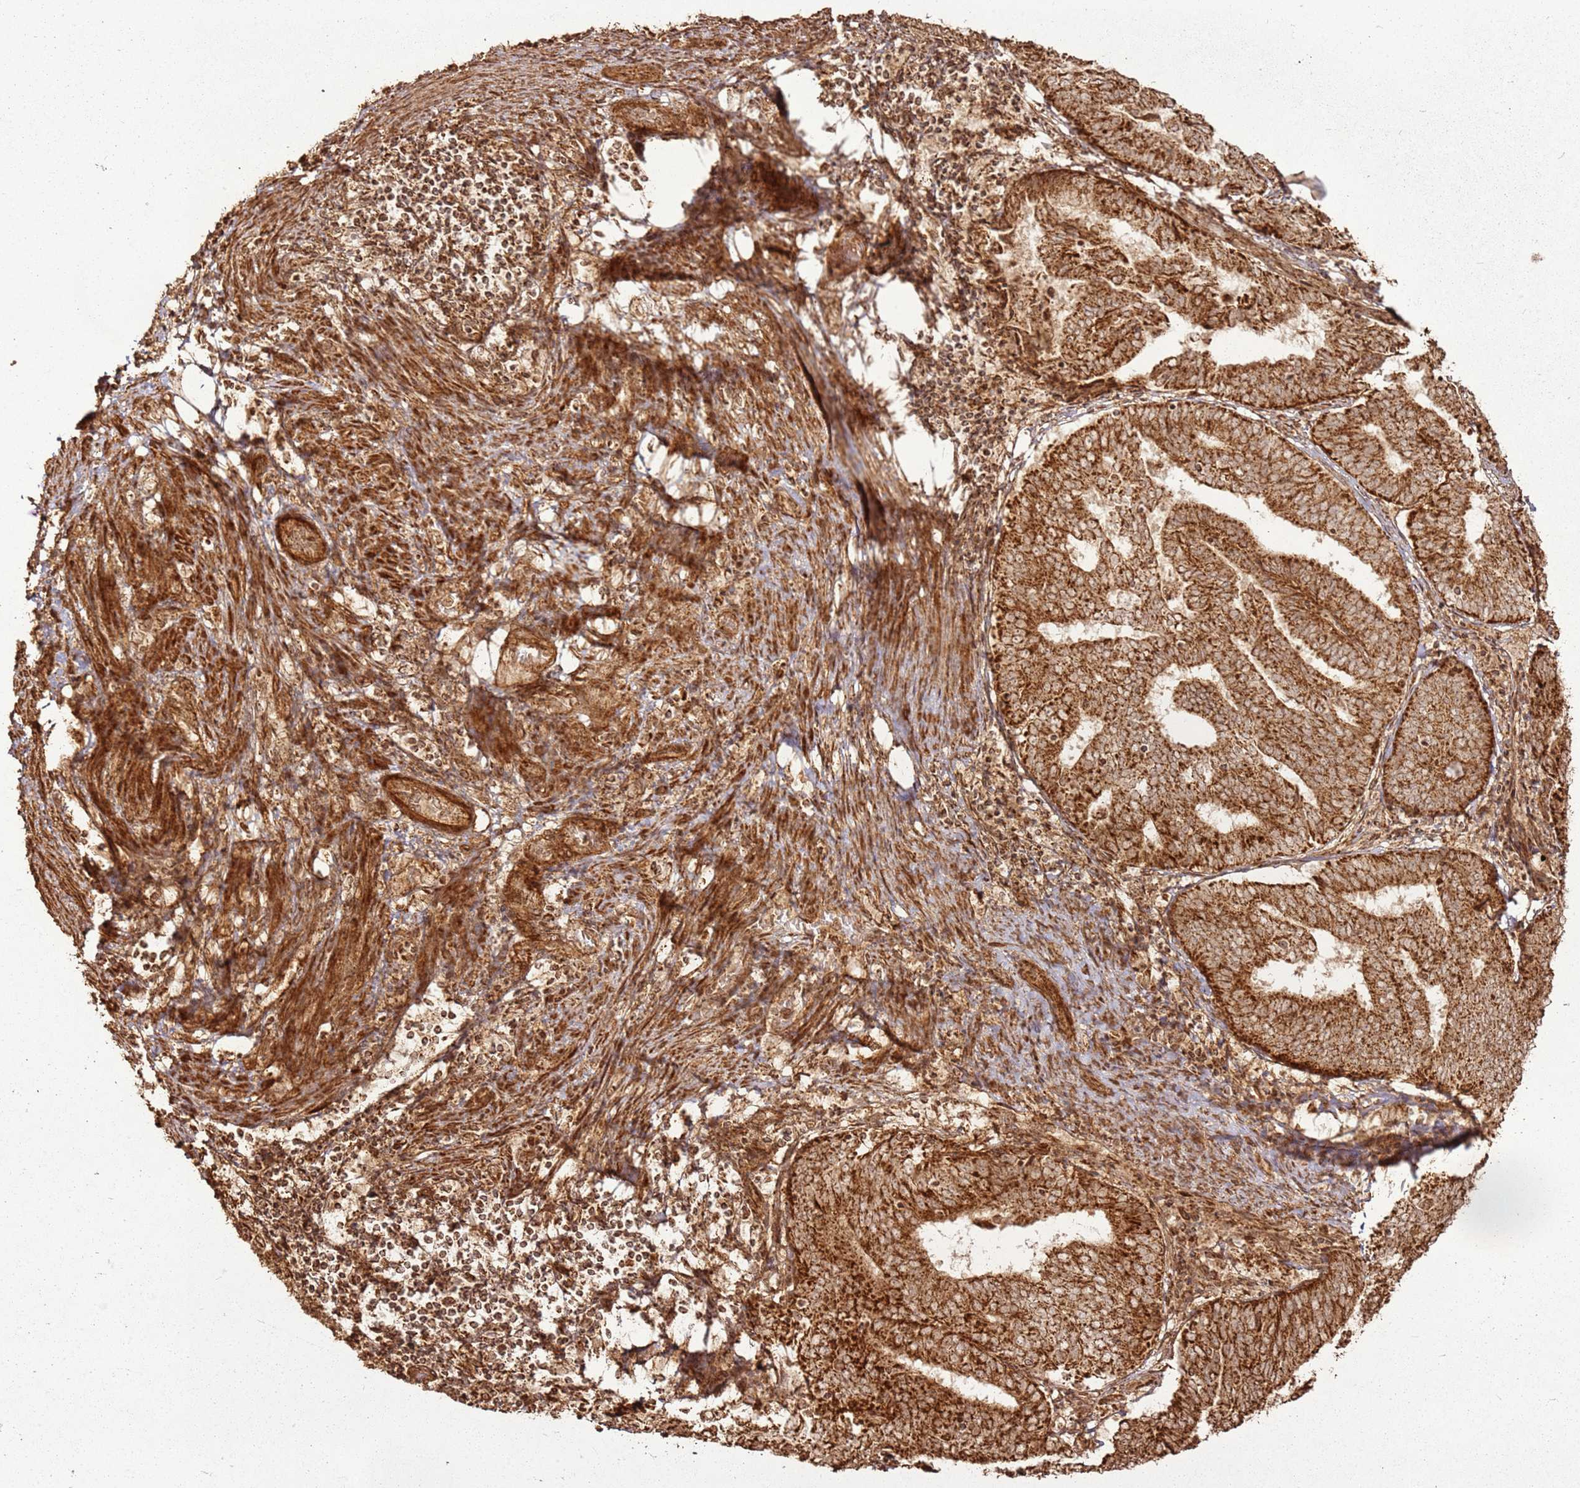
{"staining": {"intensity": "strong", "quantity": ">75%", "location": "cytoplasmic/membranous"}, "tissue": "endometrial cancer", "cell_type": "Tumor cells", "image_type": "cancer", "snomed": [{"axis": "morphology", "description": "Adenocarcinoma, NOS"}, {"axis": "topography", "description": "Endometrium"}], "caption": "Endometrial cancer (adenocarcinoma) tissue shows strong cytoplasmic/membranous staining in about >75% of tumor cells", "gene": "MRPS6", "patient": {"sex": "female", "age": 80}}